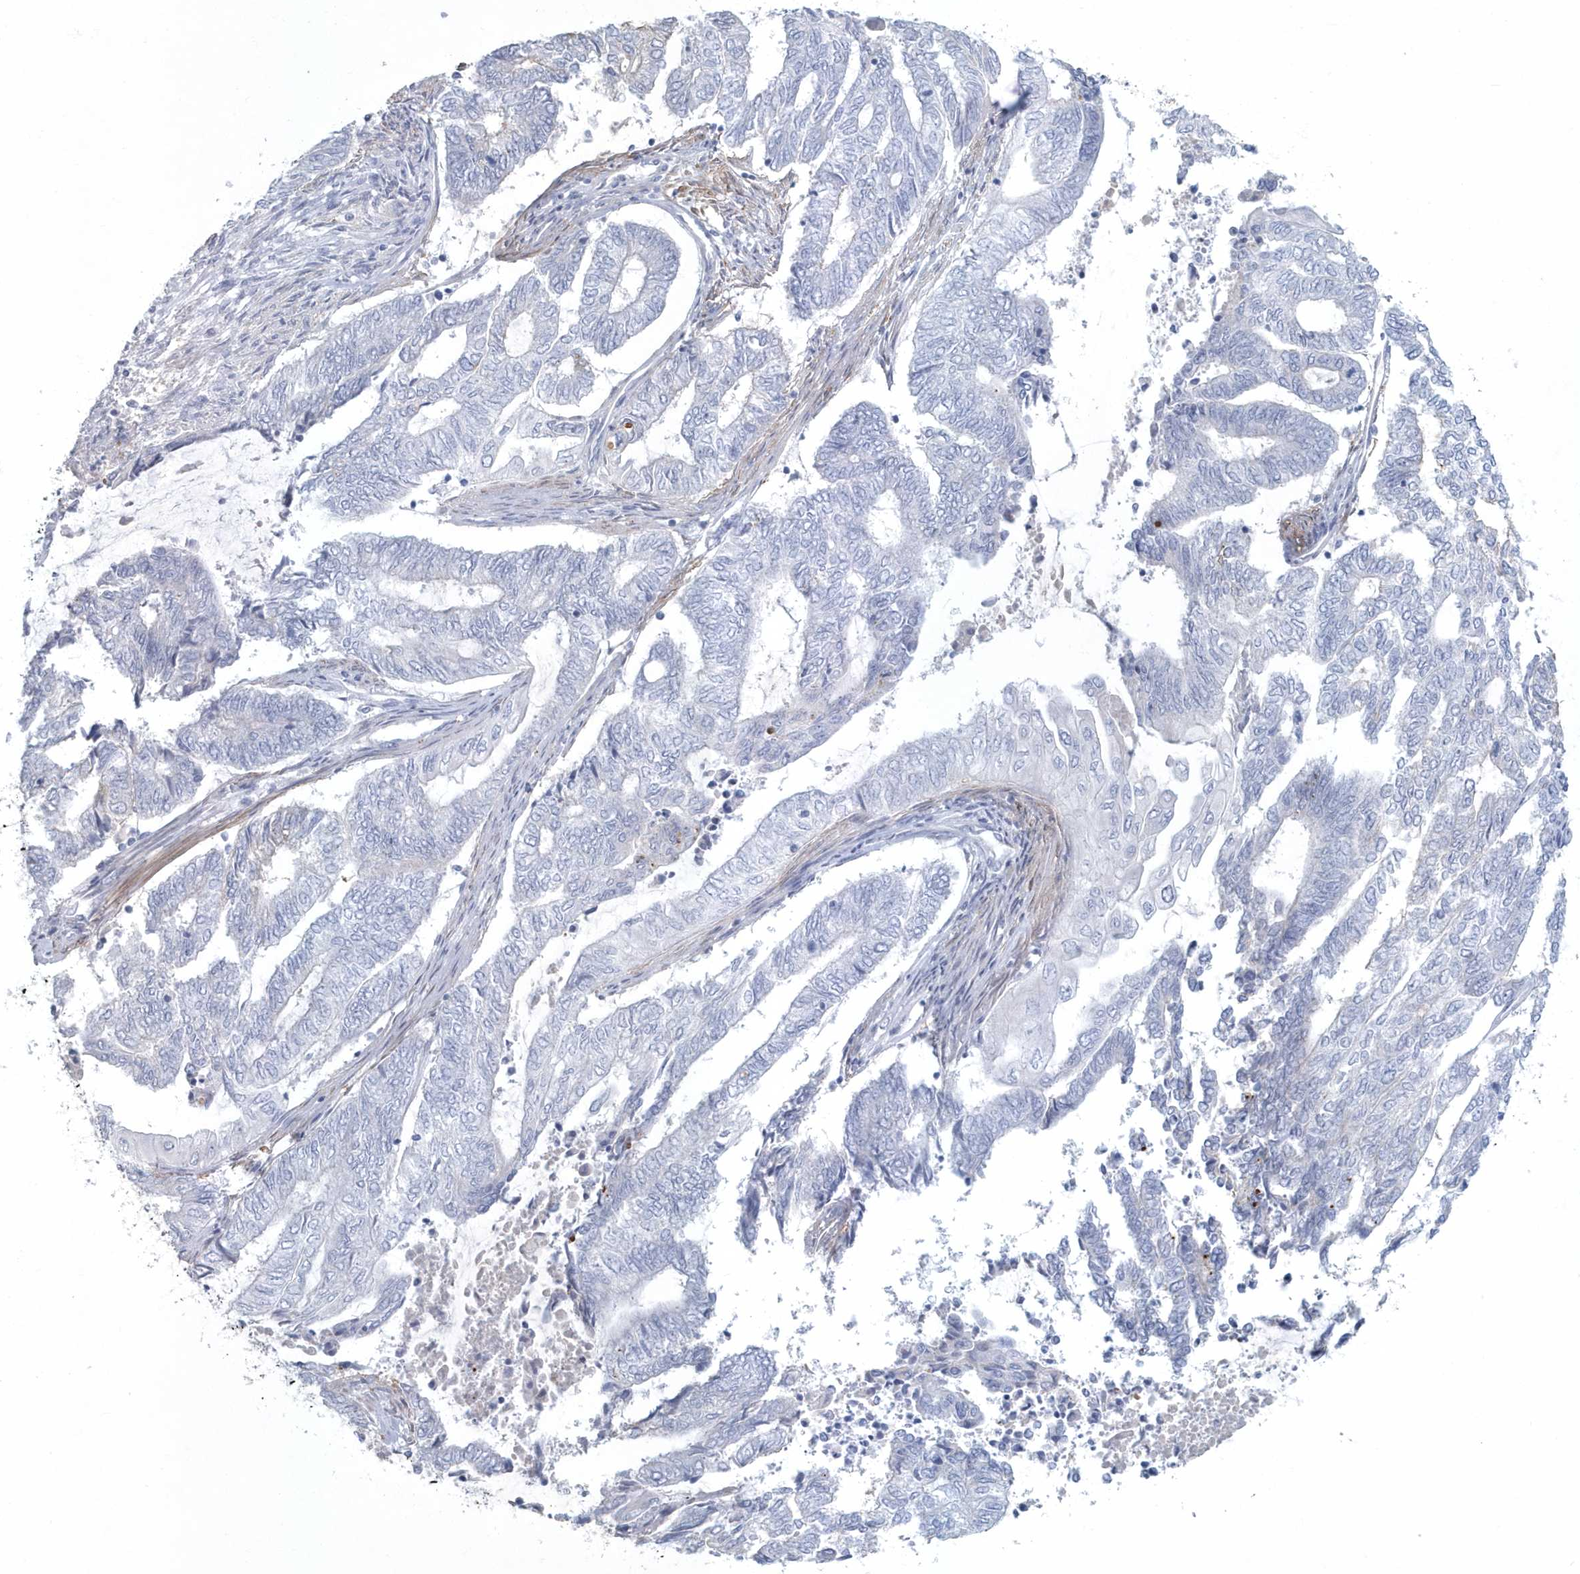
{"staining": {"intensity": "negative", "quantity": "none", "location": "none"}, "tissue": "endometrial cancer", "cell_type": "Tumor cells", "image_type": "cancer", "snomed": [{"axis": "morphology", "description": "Adenocarcinoma, NOS"}, {"axis": "topography", "description": "Uterus"}, {"axis": "topography", "description": "Endometrium"}], "caption": "DAB immunohistochemical staining of endometrial cancer demonstrates no significant expression in tumor cells. (DAB (3,3'-diaminobenzidine) immunohistochemistry (IHC) with hematoxylin counter stain).", "gene": "MYOT", "patient": {"sex": "female", "age": 70}}